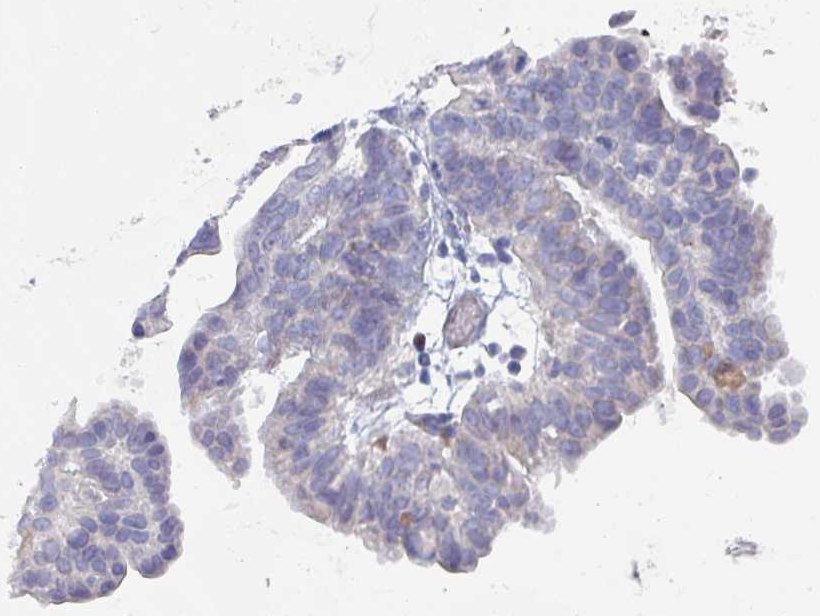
{"staining": {"intensity": "negative", "quantity": "none", "location": "none"}, "tissue": "ovarian cancer", "cell_type": "Tumor cells", "image_type": "cancer", "snomed": [{"axis": "morphology", "description": "Cystadenocarcinoma, serous, NOS"}, {"axis": "topography", "description": "Ovary"}], "caption": "Immunohistochemical staining of human ovarian serous cystadenocarcinoma exhibits no significant positivity in tumor cells.", "gene": "DRD5", "patient": {"sex": "female", "age": 56}}